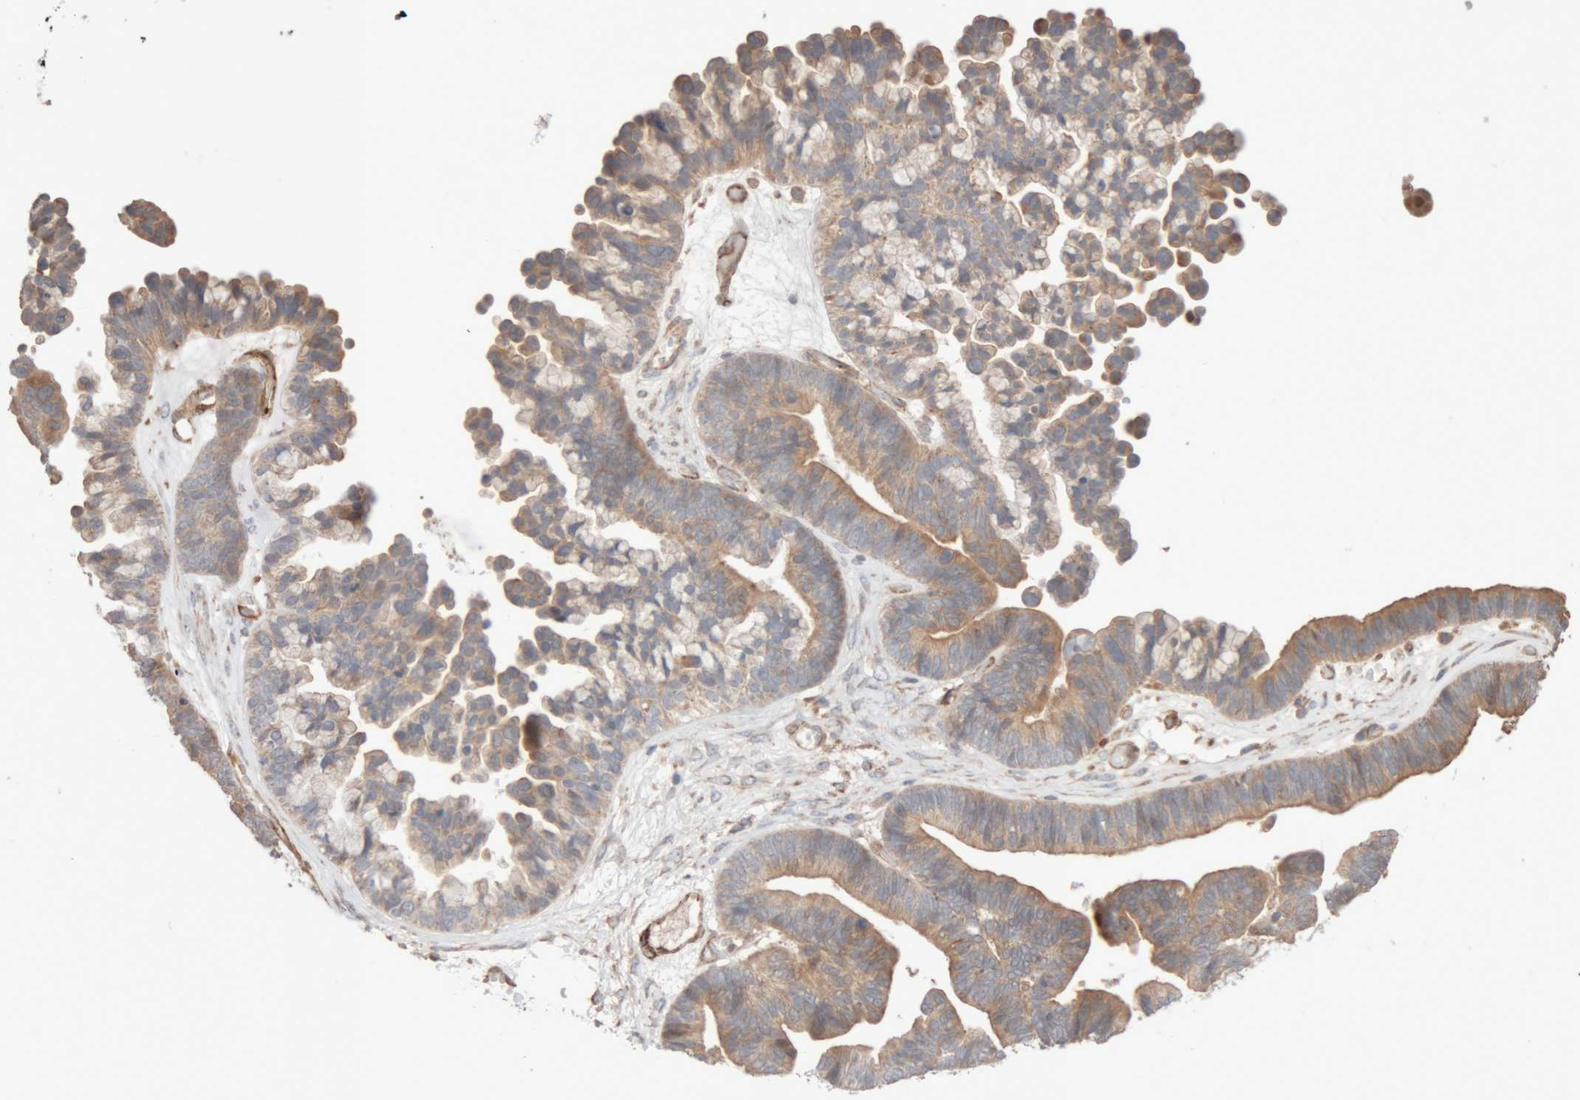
{"staining": {"intensity": "weak", "quantity": ">75%", "location": "cytoplasmic/membranous"}, "tissue": "ovarian cancer", "cell_type": "Tumor cells", "image_type": "cancer", "snomed": [{"axis": "morphology", "description": "Cystadenocarcinoma, serous, NOS"}, {"axis": "topography", "description": "Ovary"}], "caption": "The micrograph exhibits staining of ovarian serous cystadenocarcinoma, revealing weak cytoplasmic/membranous protein positivity (brown color) within tumor cells.", "gene": "RAB32", "patient": {"sex": "female", "age": 56}}